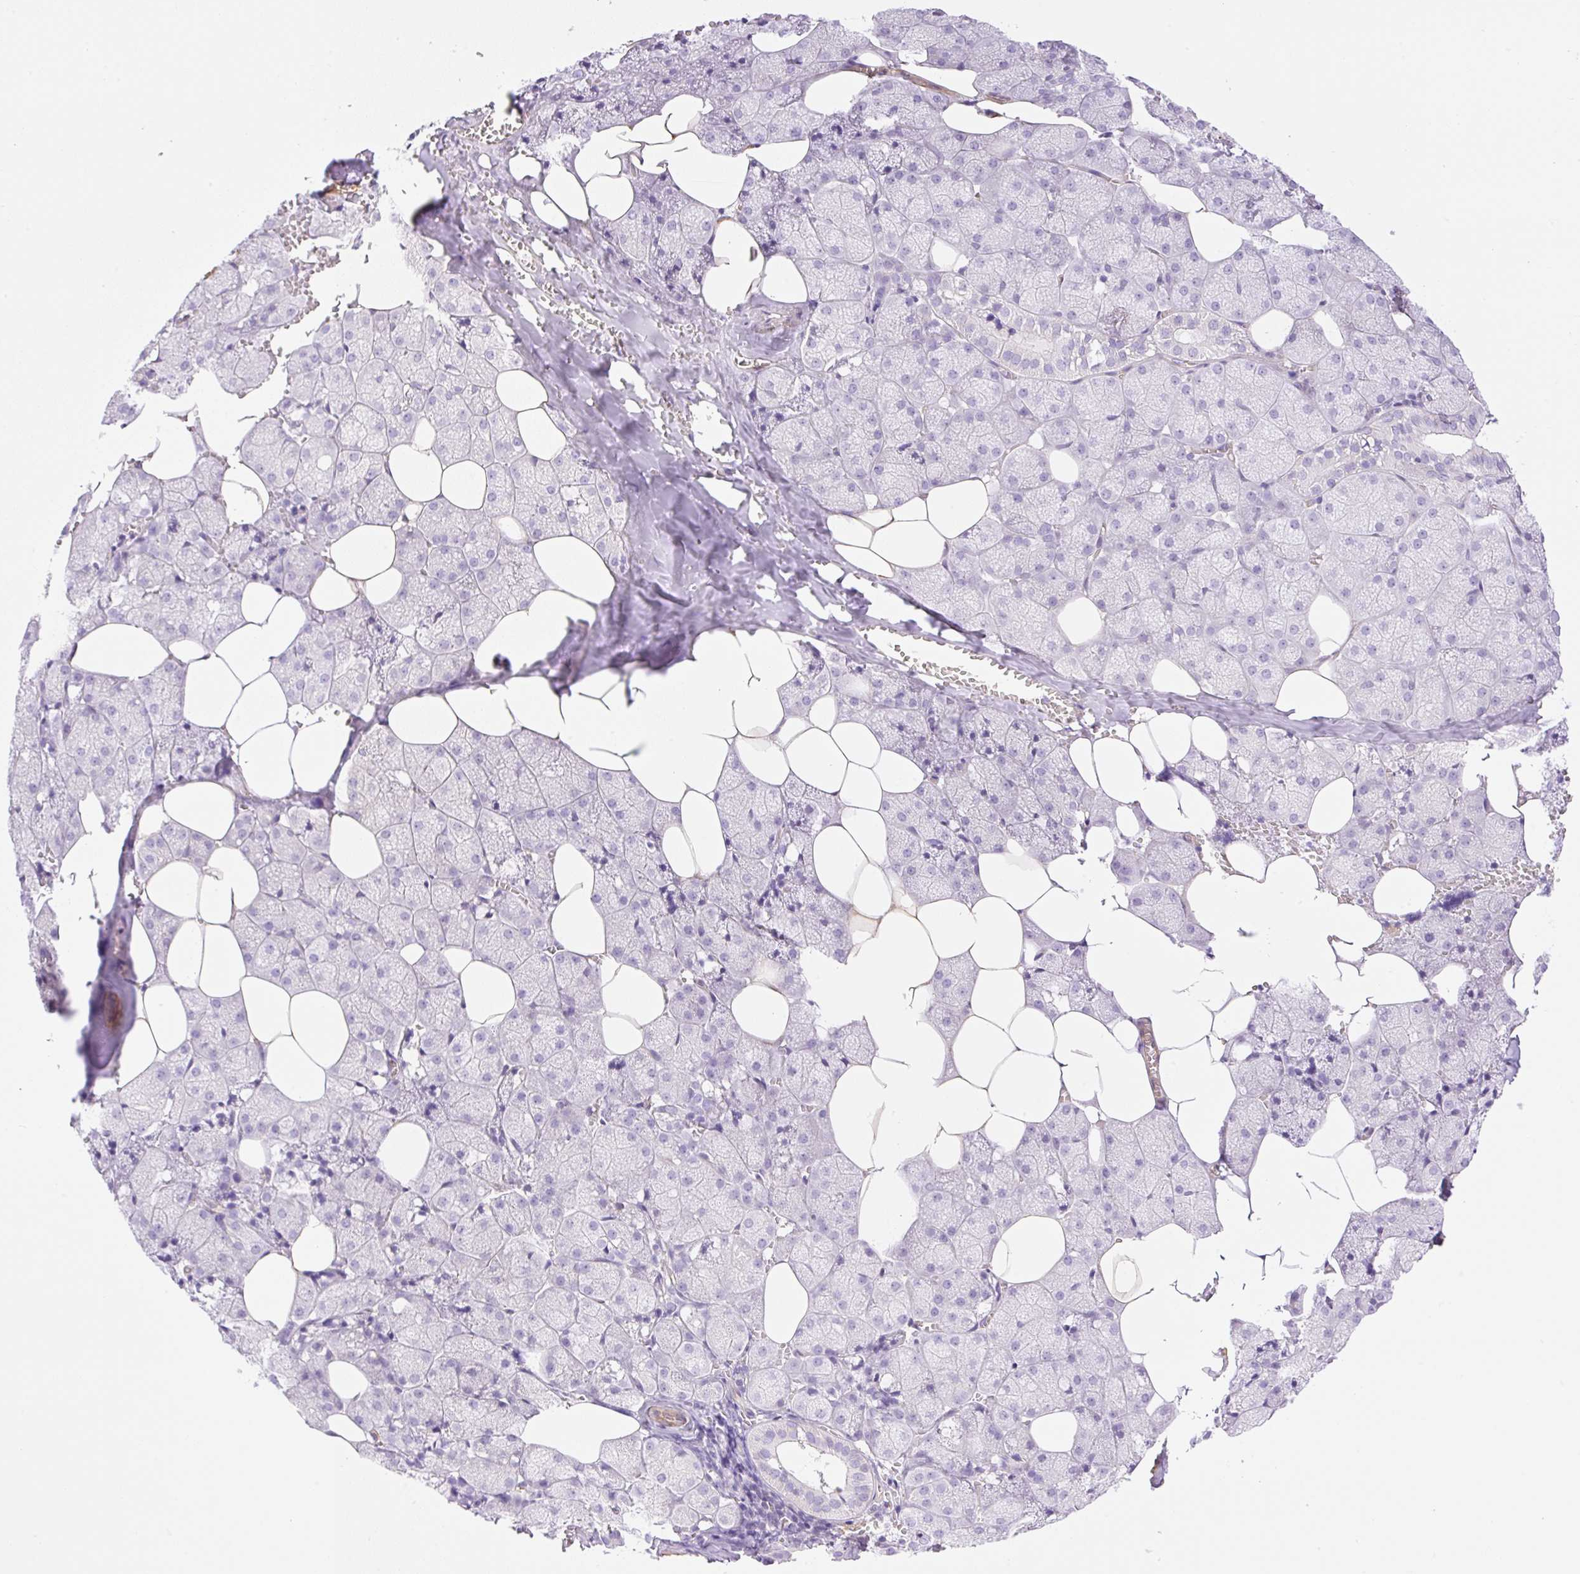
{"staining": {"intensity": "negative", "quantity": "none", "location": "none"}, "tissue": "salivary gland", "cell_type": "Glandular cells", "image_type": "normal", "snomed": [{"axis": "morphology", "description": "Normal tissue, NOS"}, {"axis": "topography", "description": "Salivary gland"}, {"axis": "topography", "description": "Peripheral nerve tissue"}], "caption": "High power microscopy photomicrograph of an immunohistochemistry (IHC) histopathology image of unremarkable salivary gland, revealing no significant staining in glandular cells.", "gene": "EHD1", "patient": {"sex": "male", "age": 38}}